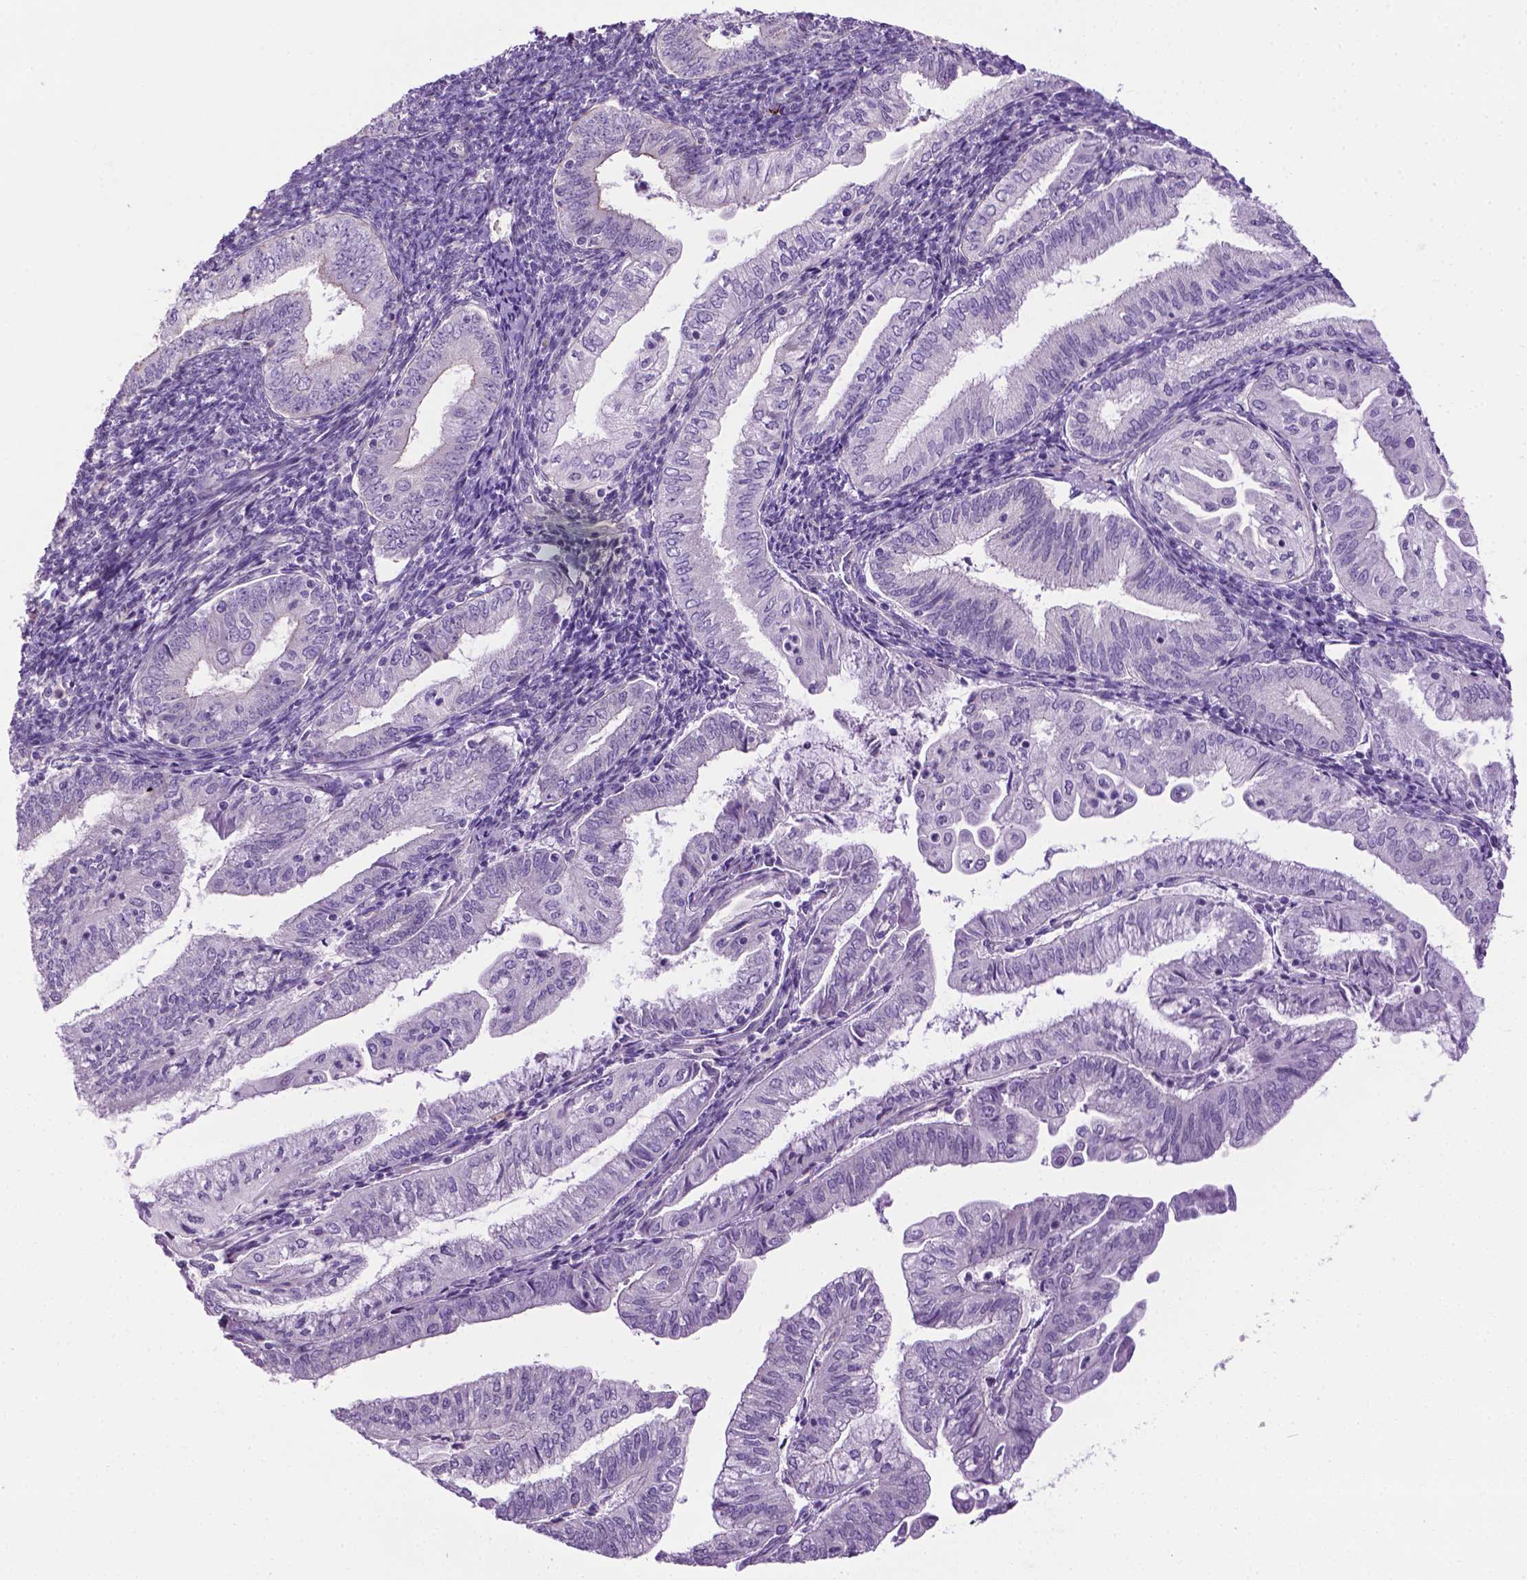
{"staining": {"intensity": "negative", "quantity": "none", "location": "none"}, "tissue": "endometrial cancer", "cell_type": "Tumor cells", "image_type": "cancer", "snomed": [{"axis": "morphology", "description": "Adenocarcinoma, NOS"}, {"axis": "topography", "description": "Endometrium"}], "caption": "High power microscopy image of an immunohistochemistry (IHC) photomicrograph of endometrial cancer, revealing no significant staining in tumor cells.", "gene": "SPECC1L", "patient": {"sex": "female", "age": 55}}